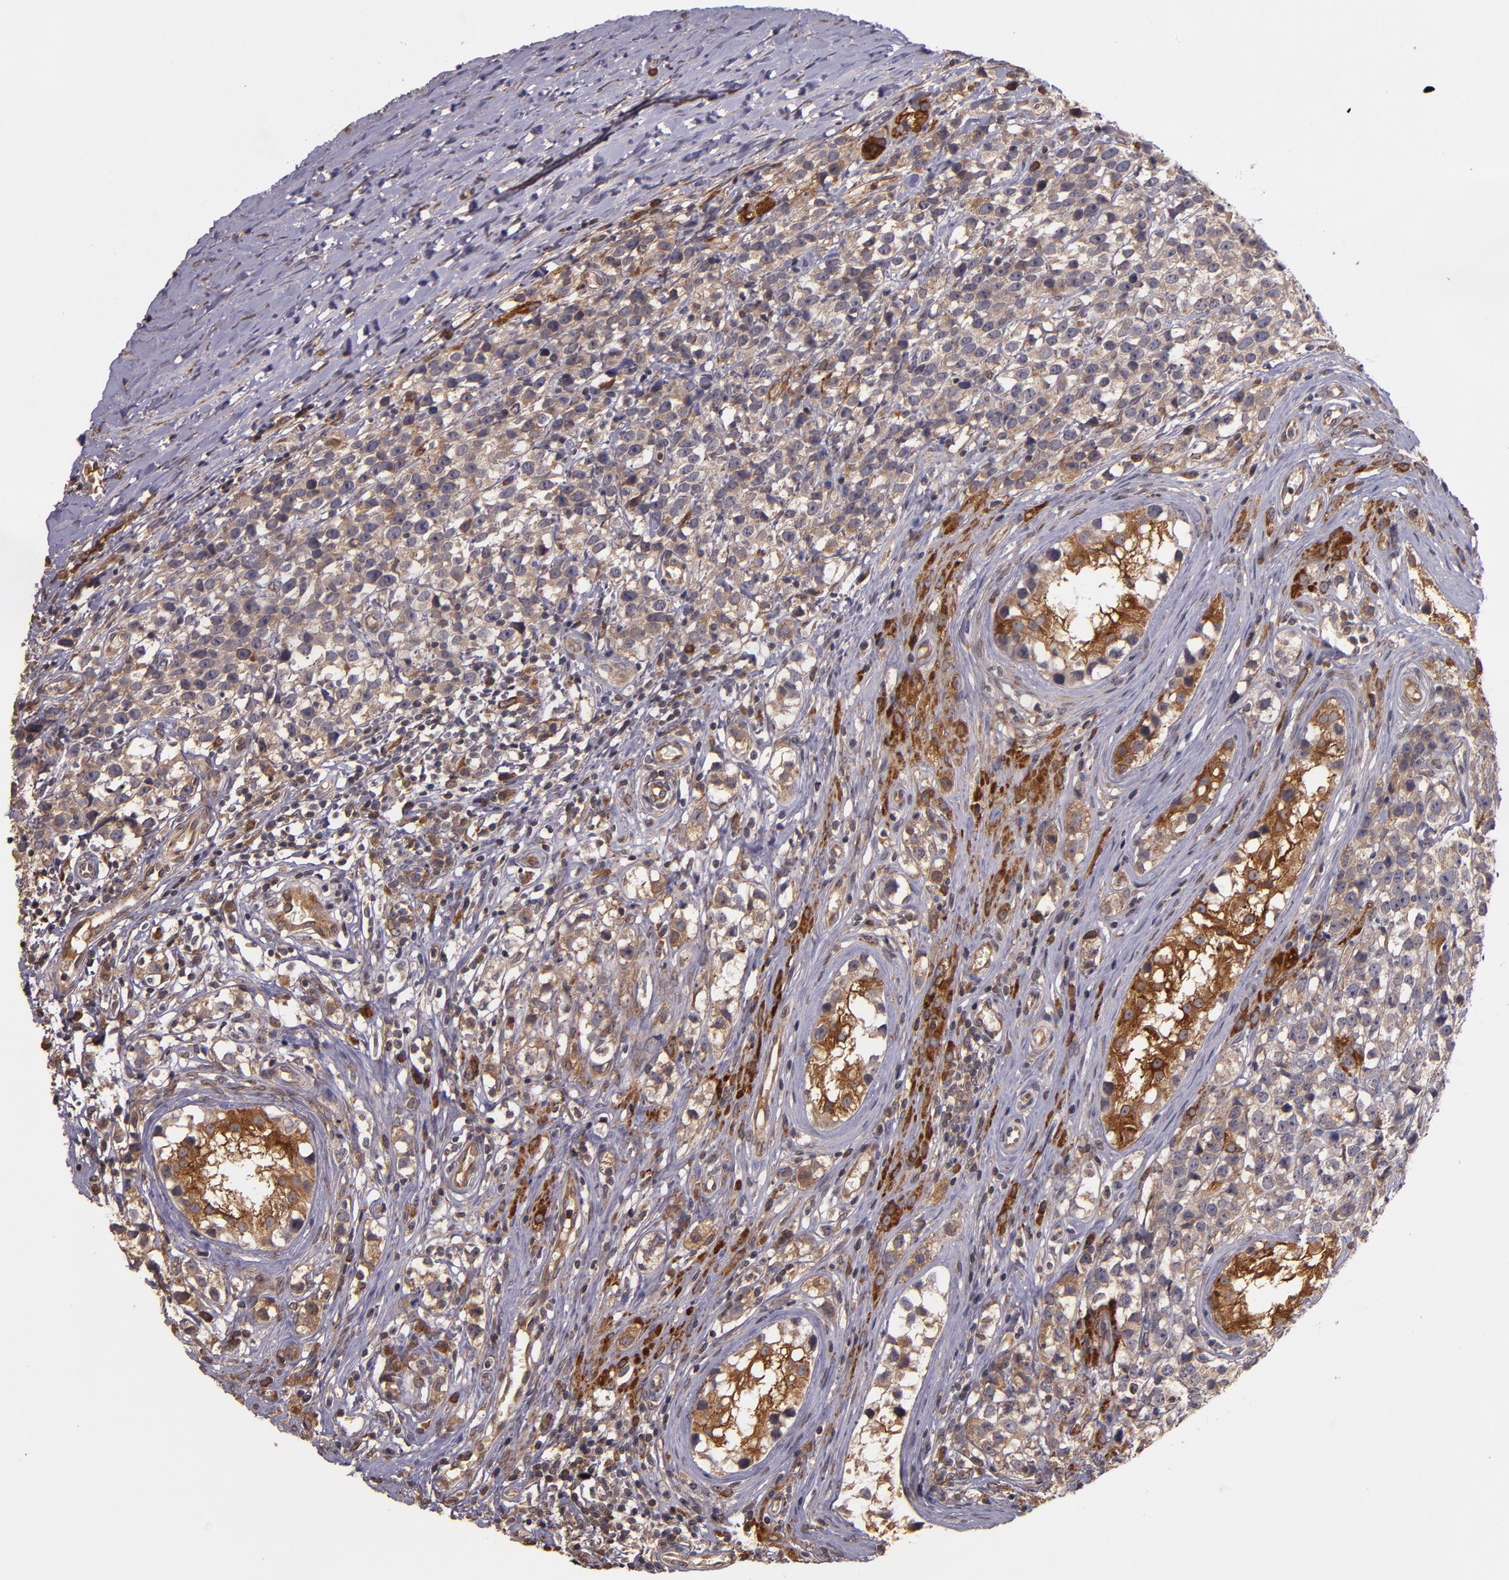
{"staining": {"intensity": "moderate", "quantity": ">75%", "location": "cytoplasmic/membranous"}, "tissue": "testis cancer", "cell_type": "Tumor cells", "image_type": "cancer", "snomed": [{"axis": "morphology", "description": "Seminoma, NOS"}, {"axis": "topography", "description": "Testis"}], "caption": "Testis cancer (seminoma) tissue exhibits moderate cytoplasmic/membranous expression in about >75% of tumor cells, visualized by immunohistochemistry. (IHC, brightfield microscopy, high magnification).", "gene": "PRAF2", "patient": {"sex": "male", "age": 25}}